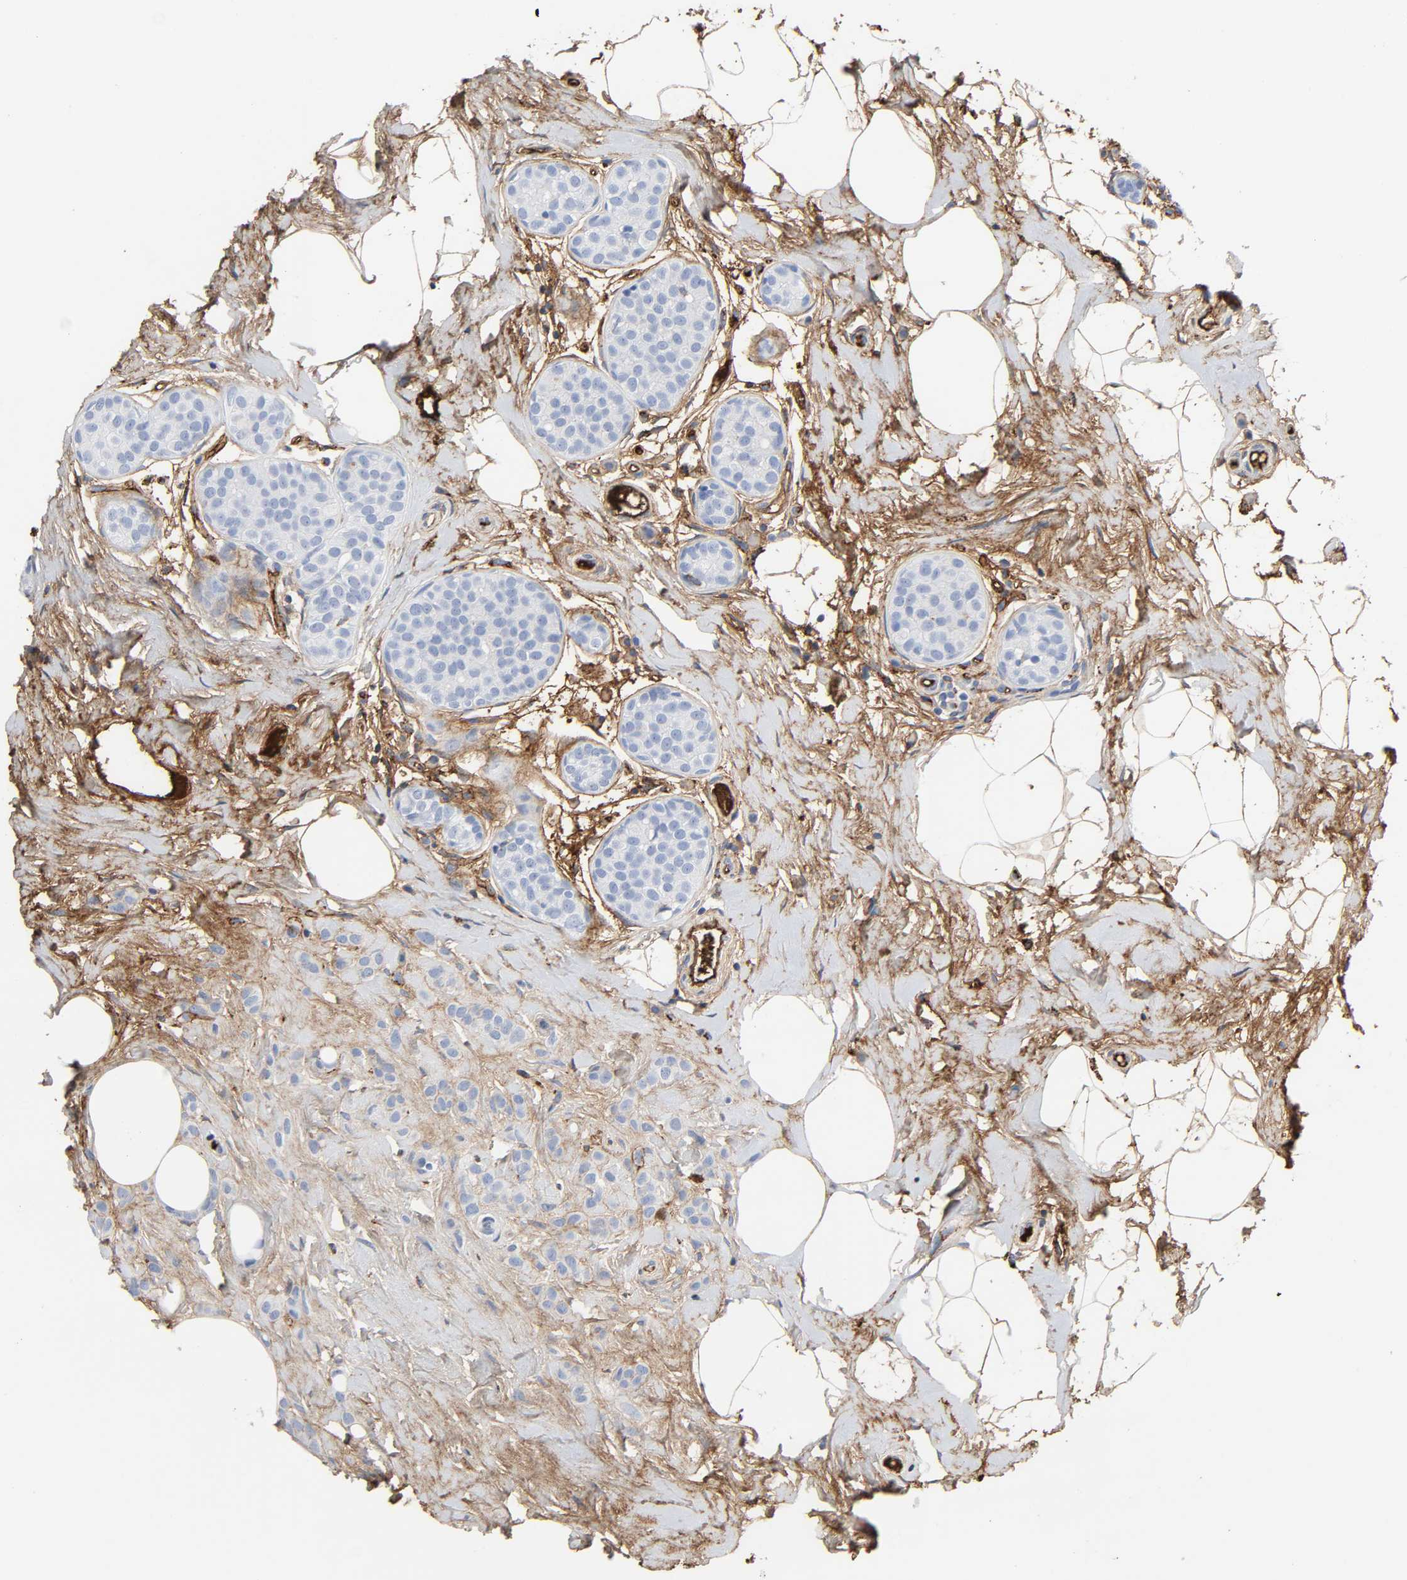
{"staining": {"intensity": "negative", "quantity": "none", "location": "none"}, "tissue": "breast cancer", "cell_type": "Tumor cells", "image_type": "cancer", "snomed": [{"axis": "morphology", "description": "Lobular carcinoma, in situ"}, {"axis": "morphology", "description": "Lobular carcinoma"}, {"axis": "topography", "description": "Breast"}], "caption": "Human lobular carcinoma (breast) stained for a protein using IHC demonstrates no positivity in tumor cells.", "gene": "C3", "patient": {"sex": "female", "age": 41}}